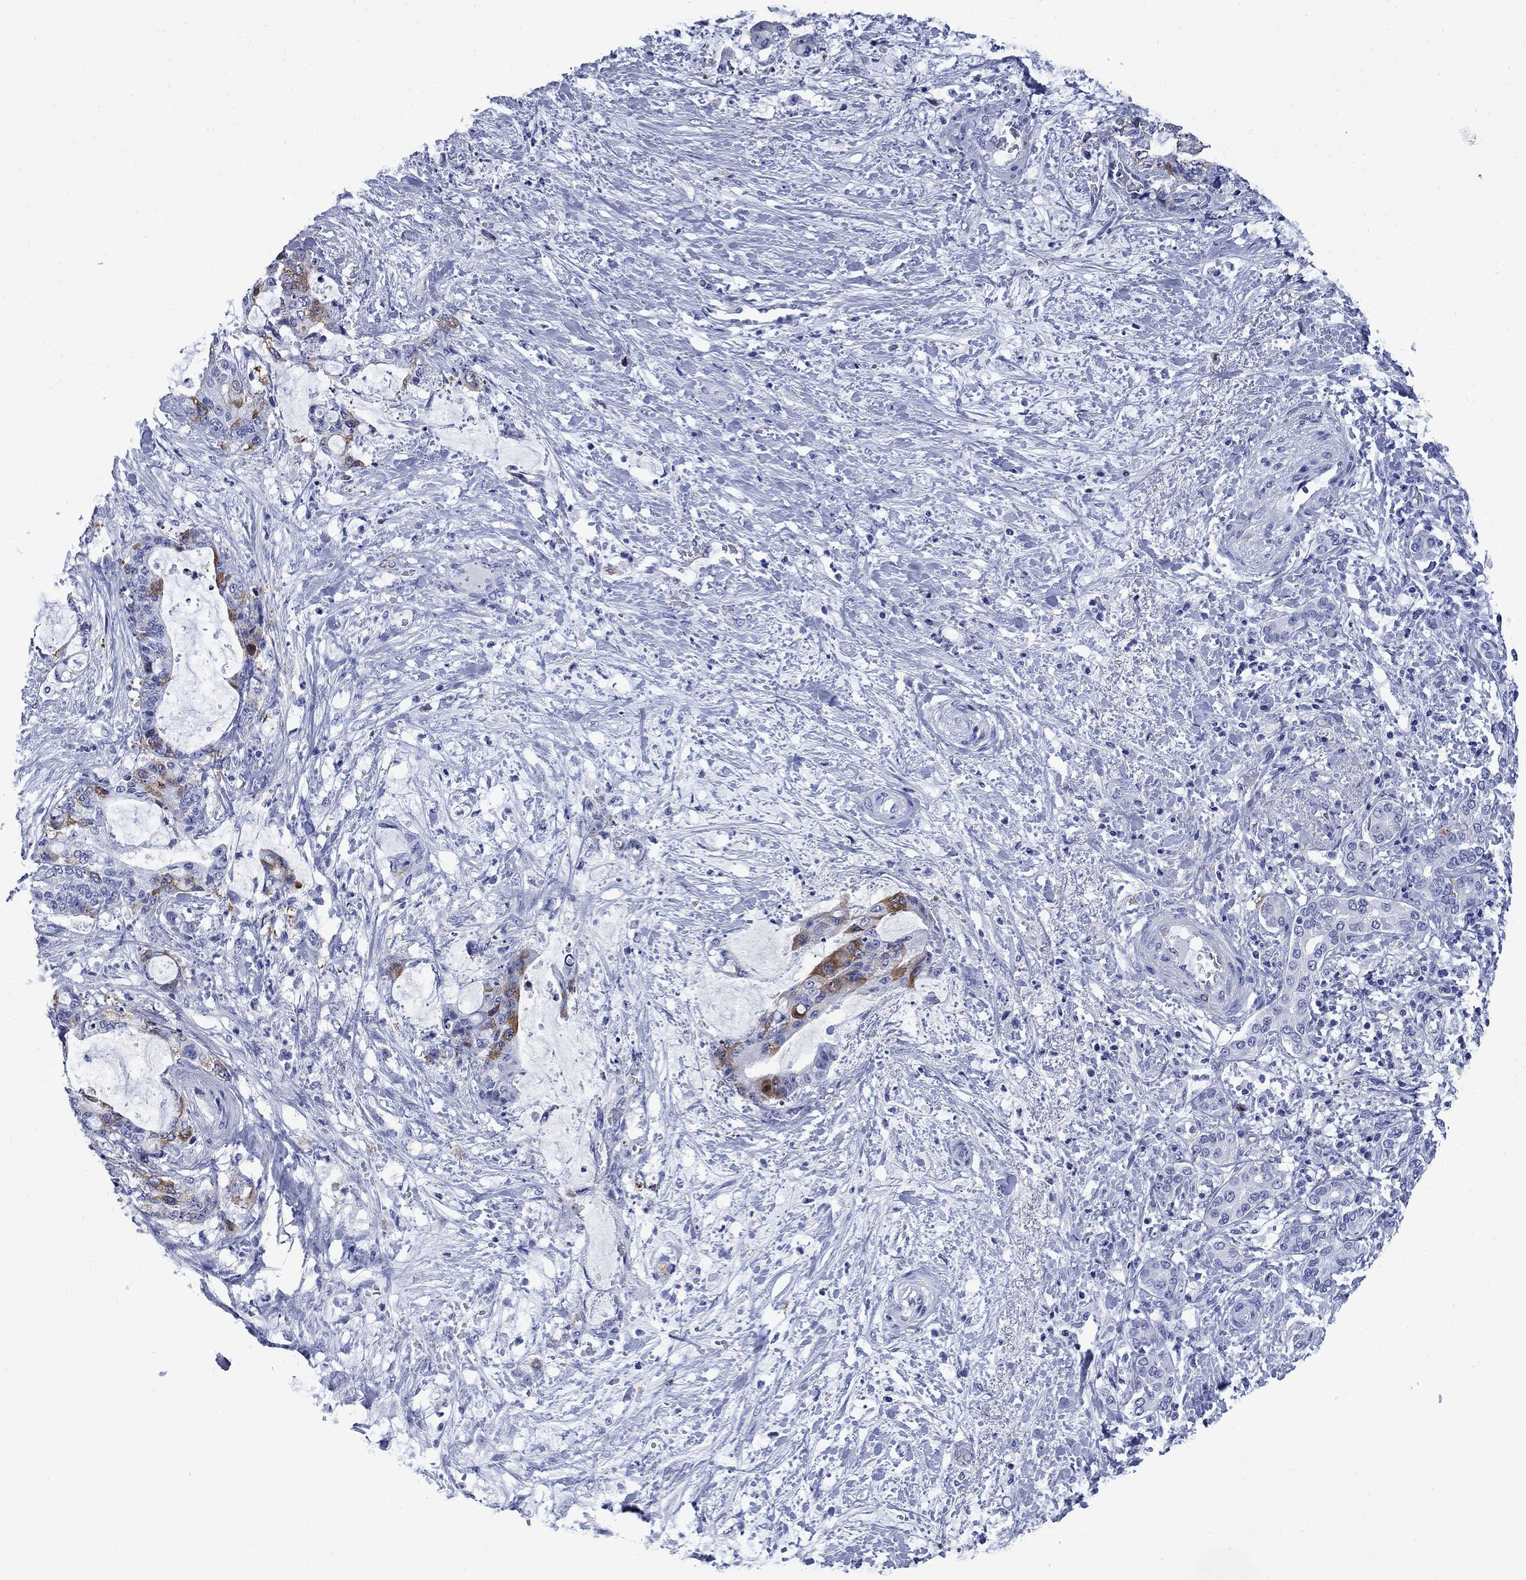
{"staining": {"intensity": "strong", "quantity": "<25%", "location": "cytoplasmic/membranous"}, "tissue": "liver cancer", "cell_type": "Tumor cells", "image_type": "cancer", "snomed": [{"axis": "morphology", "description": "Normal tissue, NOS"}, {"axis": "morphology", "description": "Cholangiocarcinoma"}, {"axis": "topography", "description": "Liver"}, {"axis": "topography", "description": "Peripheral nerve tissue"}], "caption": "Tumor cells show strong cytoplasmic/membranous positivity in approximately <25% of cells in liver cancer (cholangiocarcinoma).", "gene": "TACC3", "patient": {"sex": "female", "age": 73}}